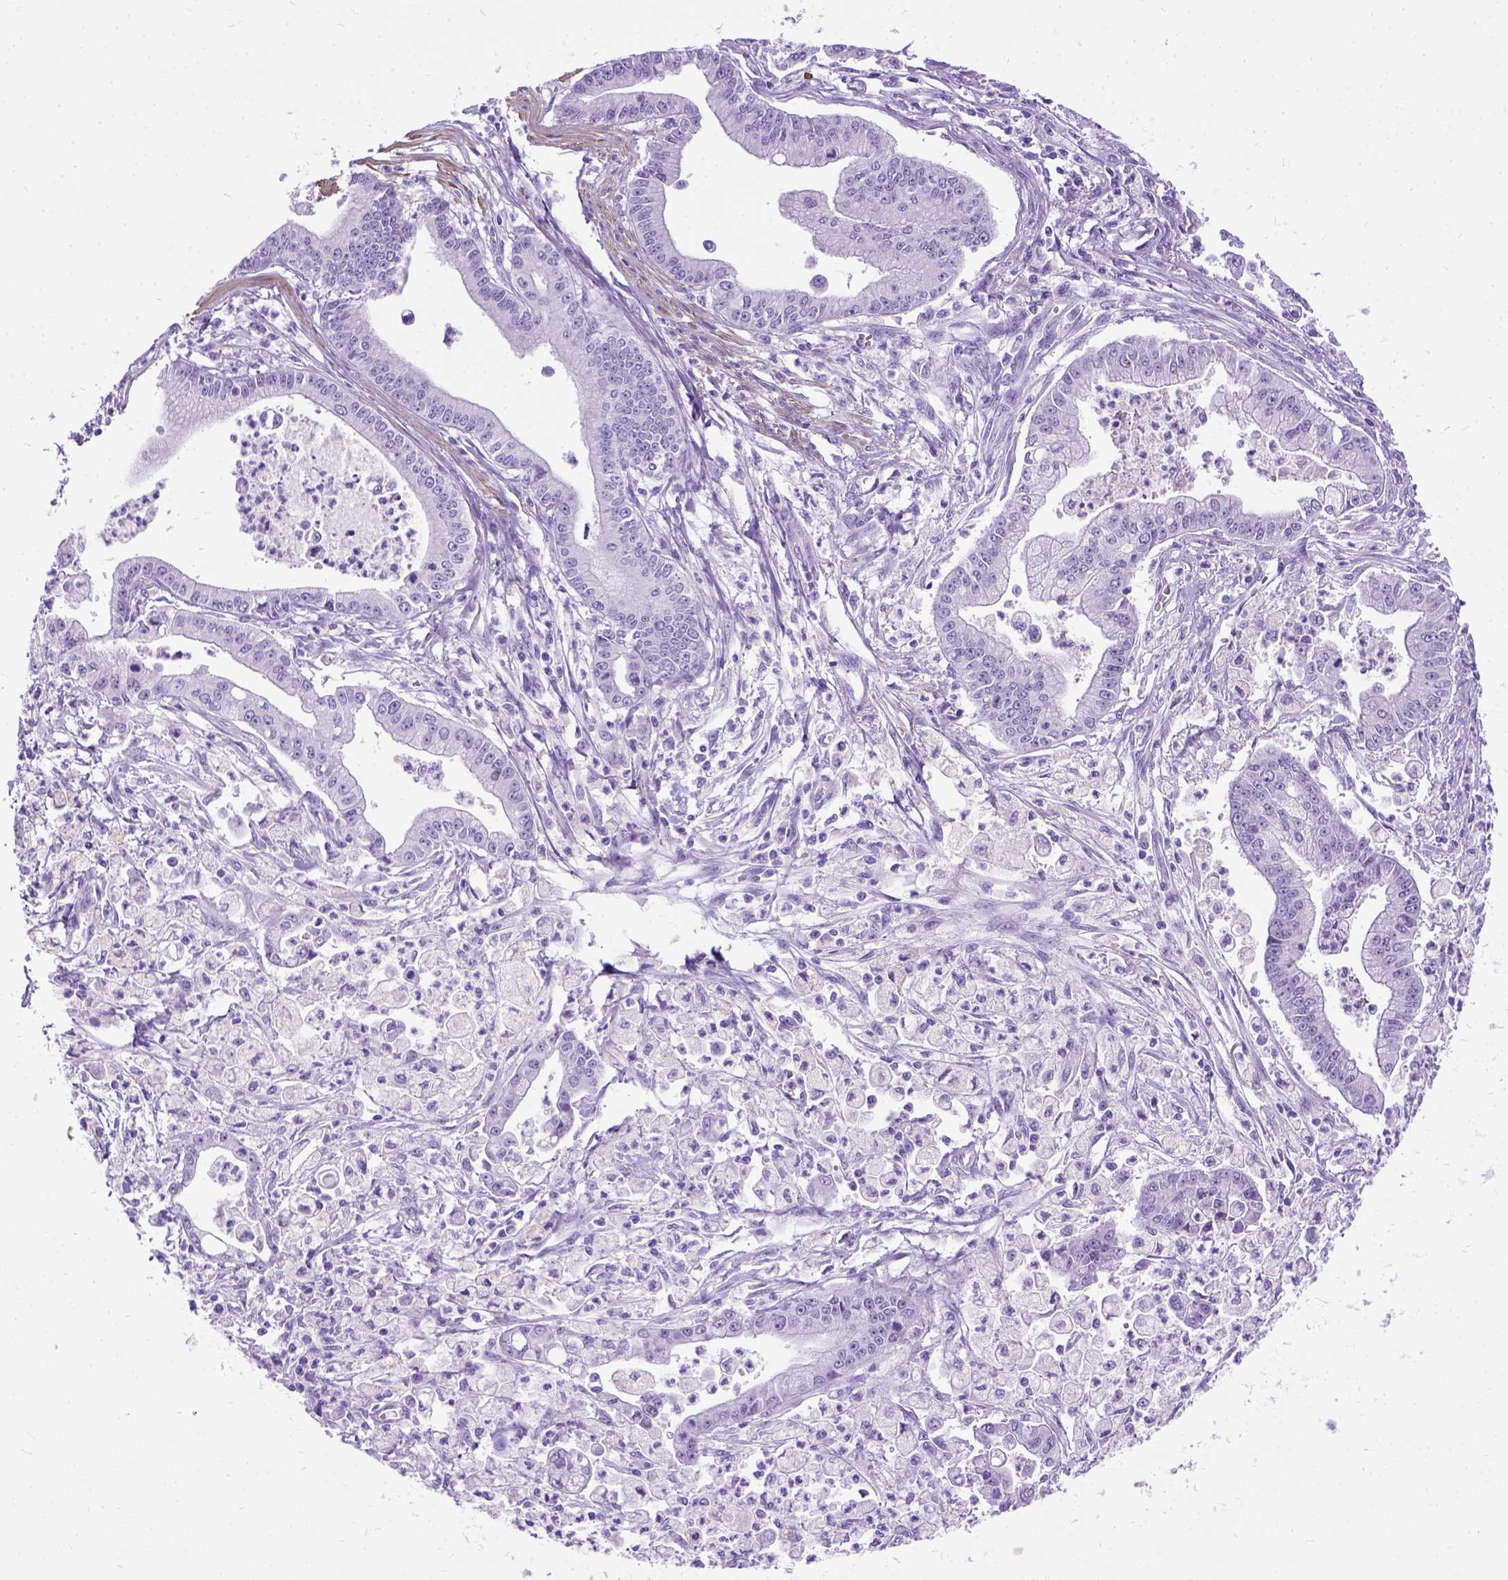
{"staining": {"intensity": "negative", "quantity": "none", "location": "none"}, "tissue": "pancreatic cancer", "cell_type": "Tumor cells", "image_type": "cancer", "snomed": [{"axis": "morphology", "description": "Adenocarcinoma, NOS"}, {"axis": "topography", "description": "Pancreas"}], "caption": "Immunohistochemistry photomicrograph of pancreatic cancer (adenocarcinoma) stained for a protein (brown), which exhibits no expression in tumor cells.", "gene": "PRG2", "patient": {"sex": "female", "age": 65}}